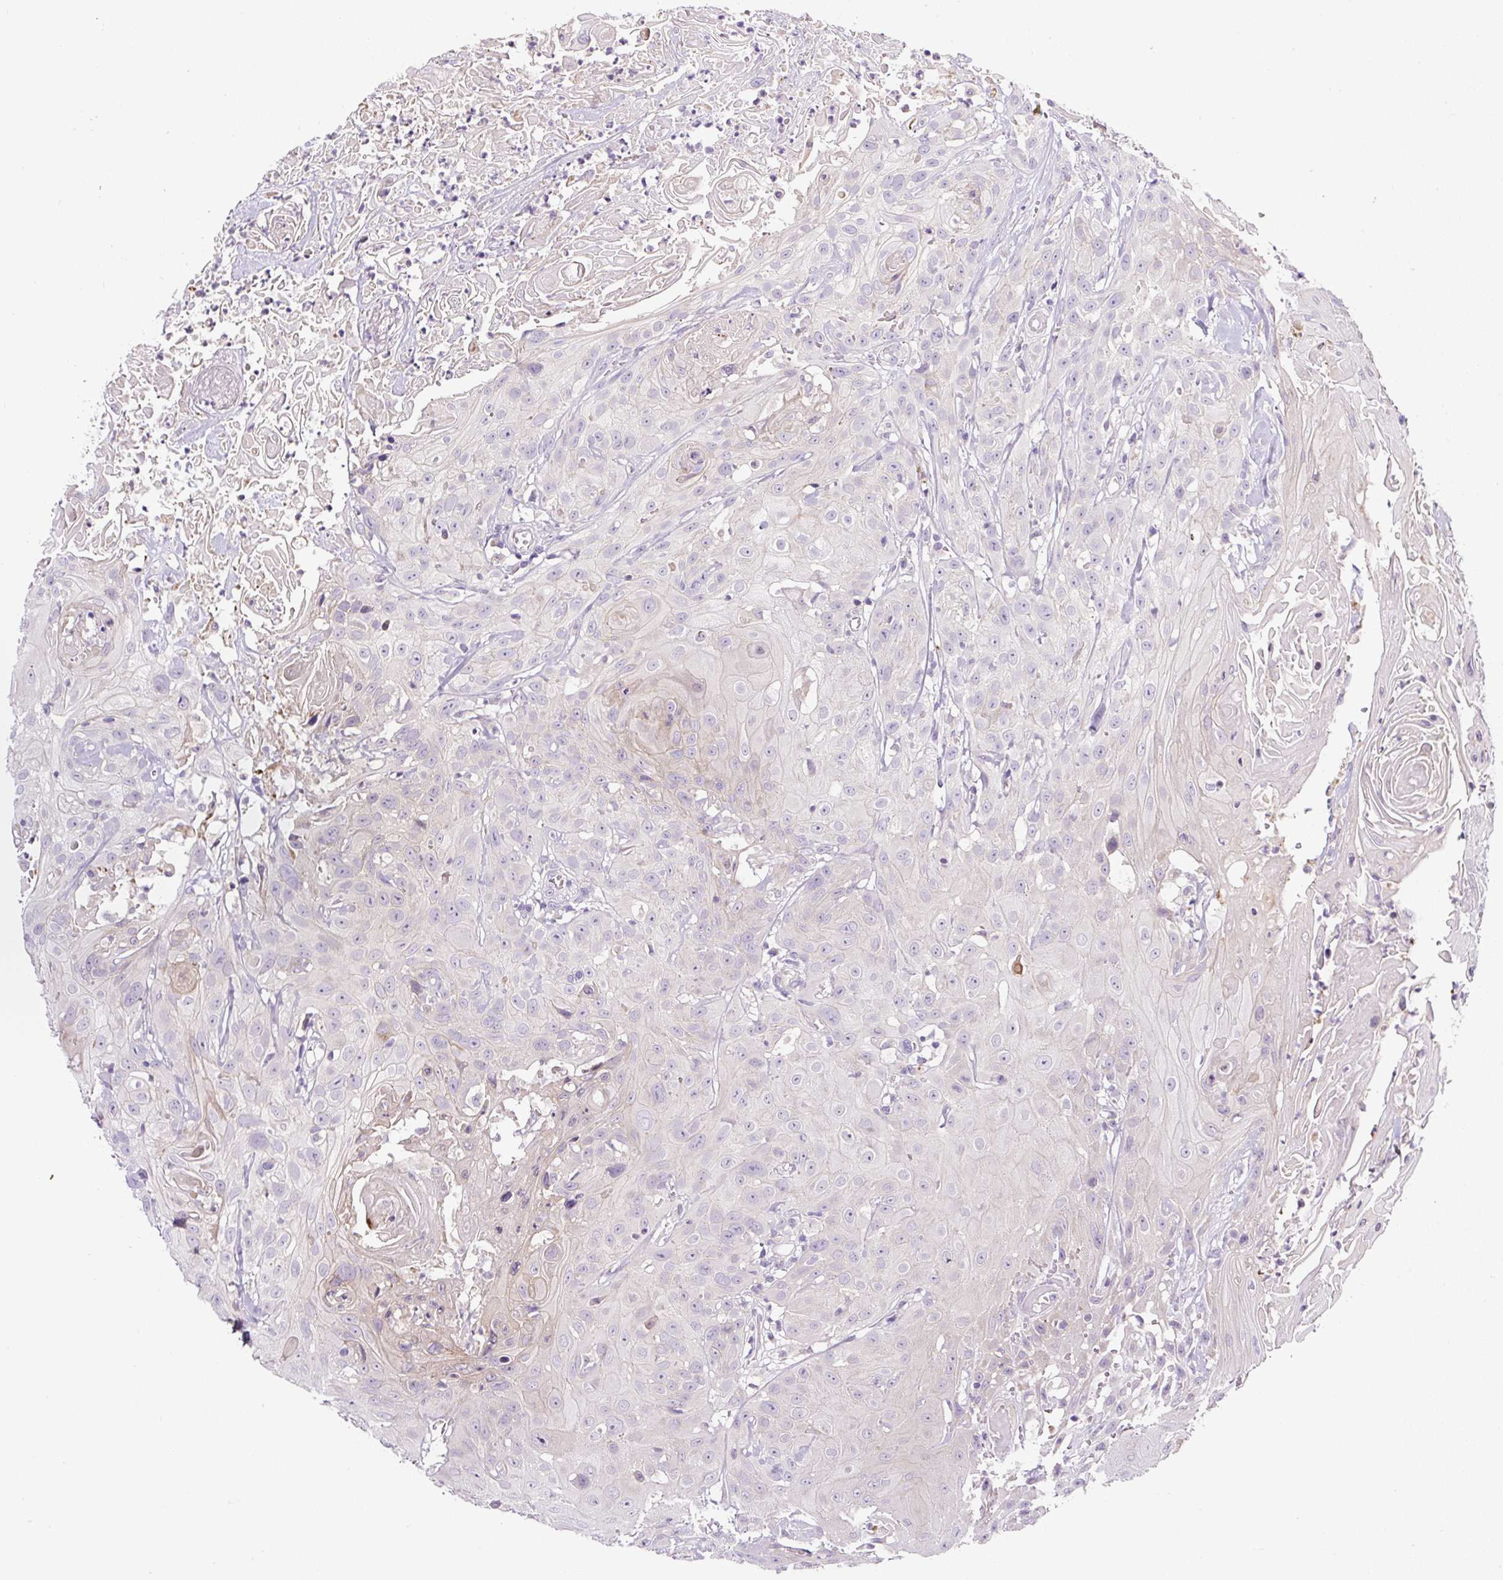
{"staining": {"intensity": "negative", "quantity": "none", "location": "none"}, "tissue": "head and neck cancer", "cell_type": "Tumor cells", "image_type": "cancer", "snomed": [{"axis": "morphology", "description": "Squamous cell carcinoma, NOS"}, {"axis": "topography", "description": "Skin"}, {"axis": "topography", "description": "Head-Neck"}], "caption": "There is no significant expression in tumor cells of squamous cell carcinoma (head and neck).", "gene": "HPS4", "patient": {"sex": "male", "age": 80}}